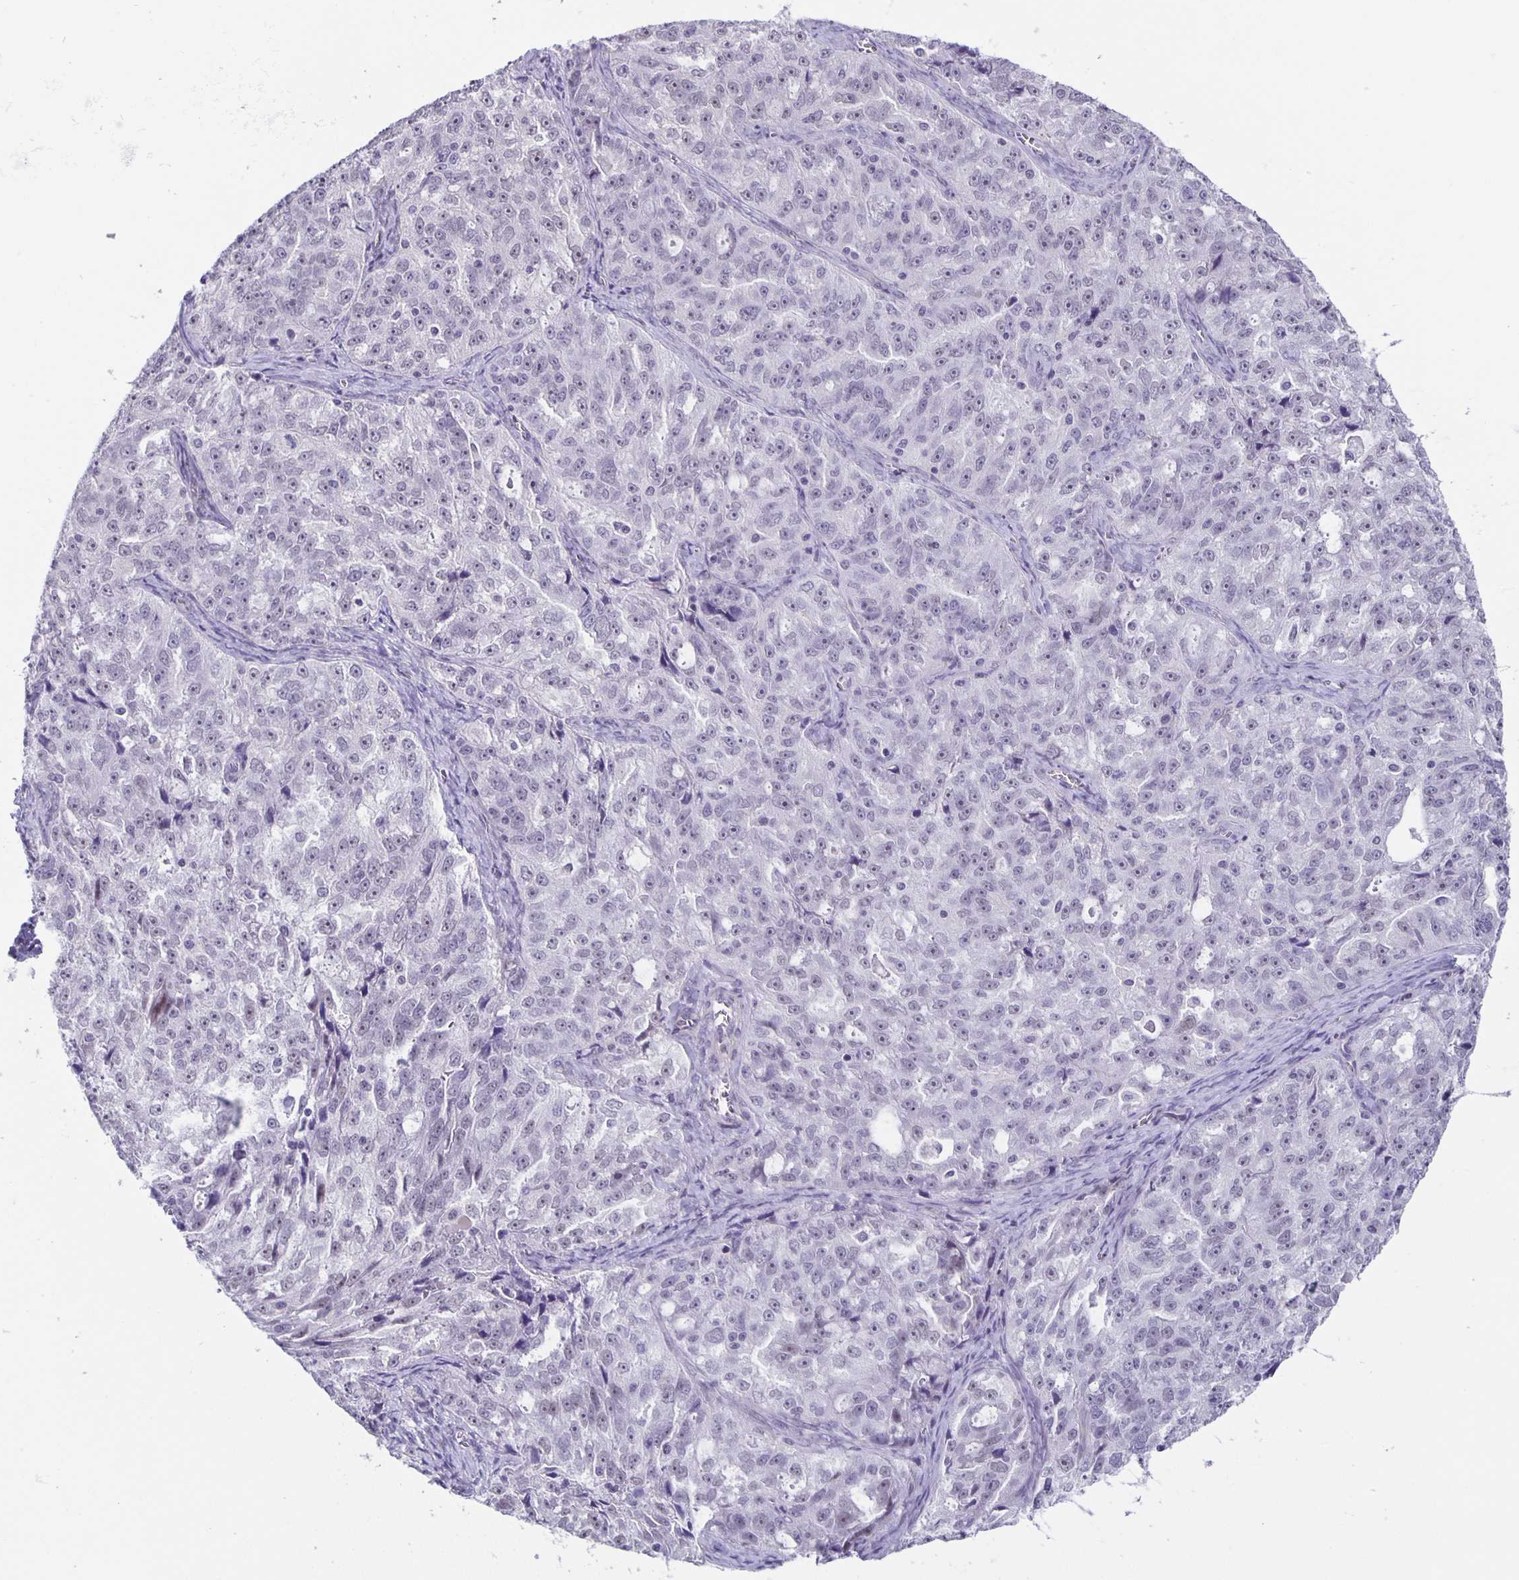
{"staining": {"intensity": "negative", "quantity": "none", "location": "none"}, "tissue": "ovarian cancer", "cell_type": "Tumor cells", "image_type": "cancer", "snomed": [{"axis": "morphology", "description": "Cystadenocarcinoma, serous, NOS"}, {"axis": "topography", "description": "Ovary"}], "caption": "This is an immunohistochemistry image of human ovarian cancer (serous cystadenocarcinoma). There is no expression in tumor cells.", "gene": "PHRF1", "patient": {"sex": "female", "age": 51}}